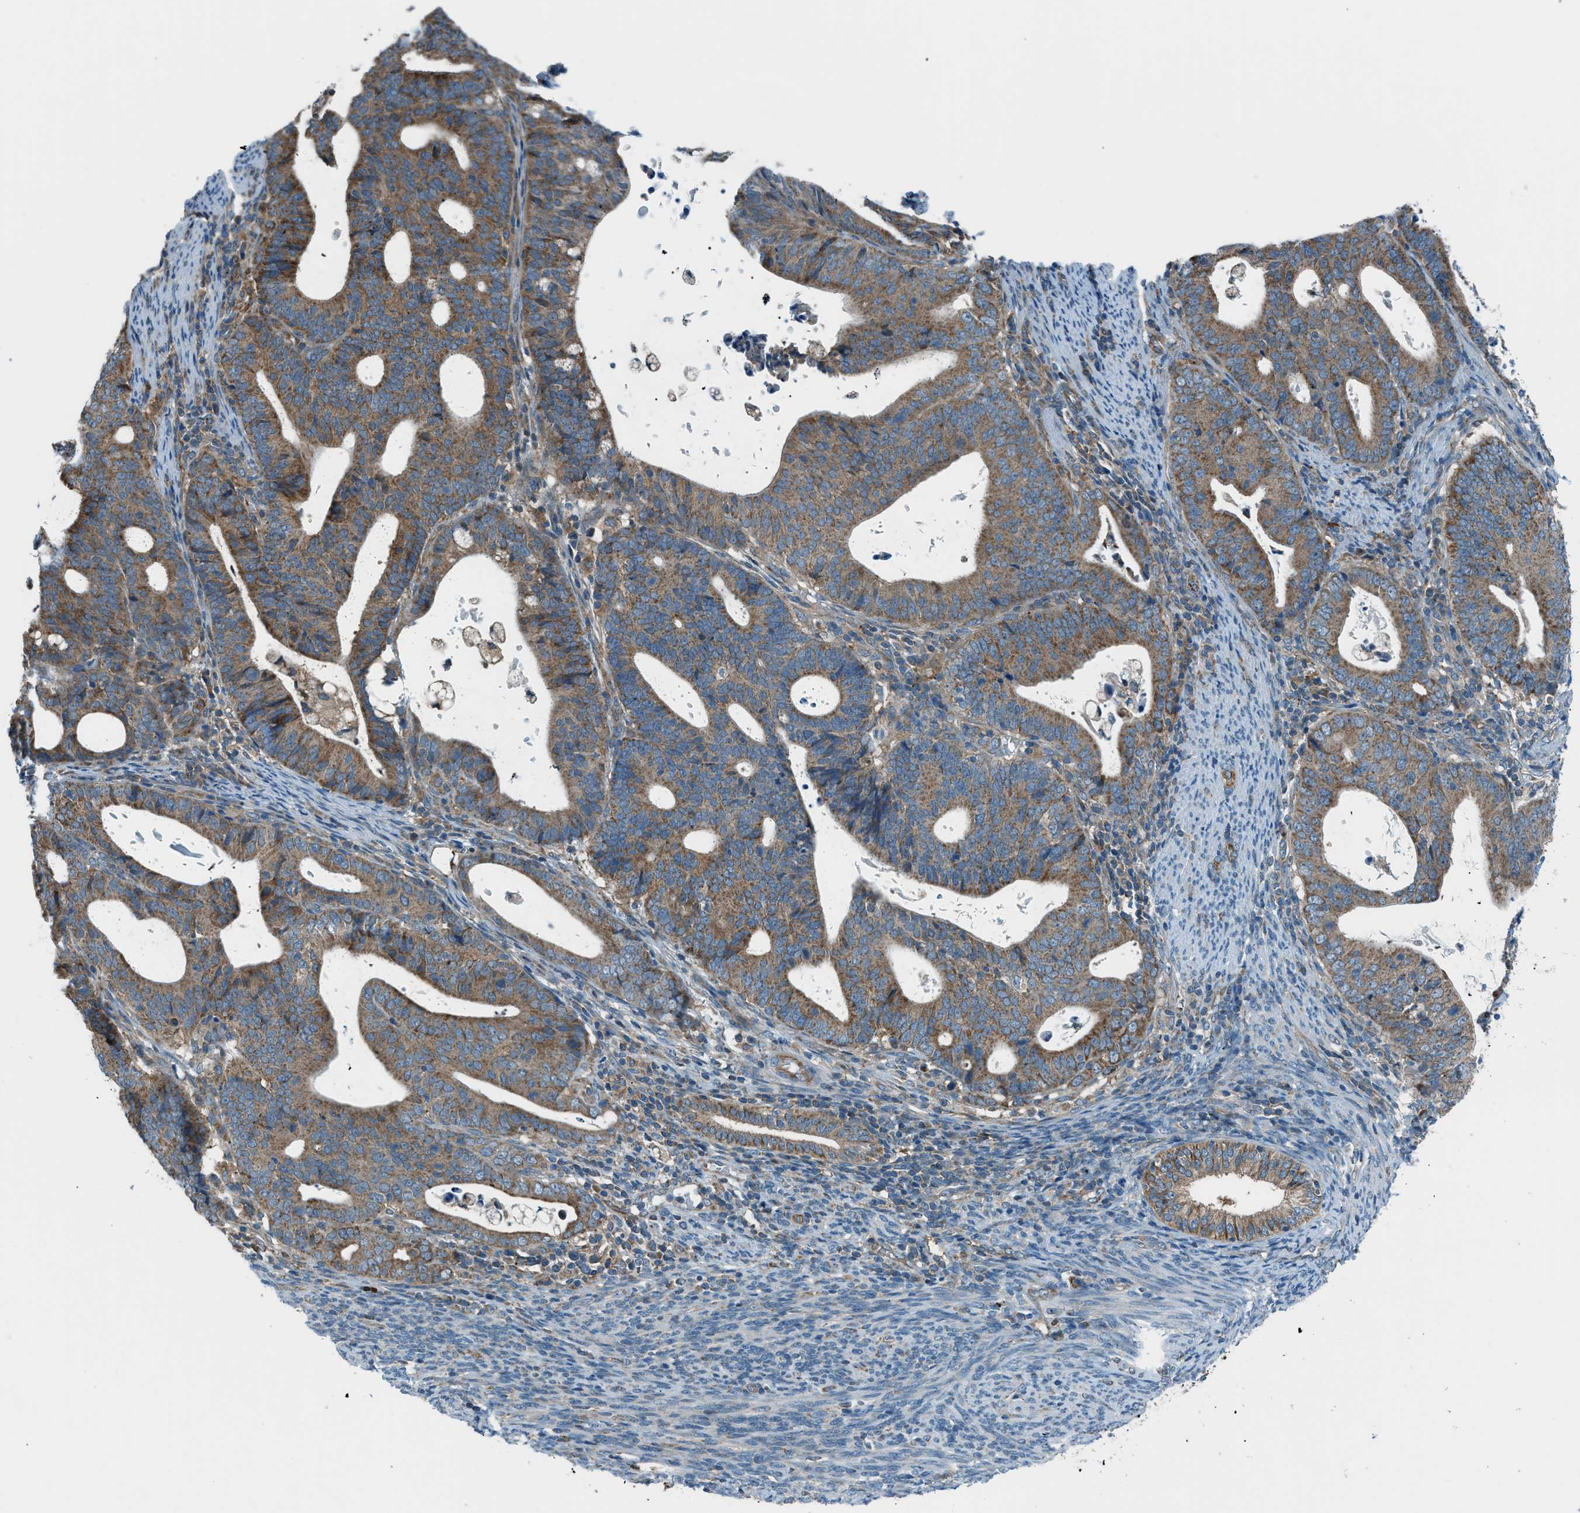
{"staining": {"intensity": "moderate", "quantity": ">75%", "location": "cytoplasmic/membranous"}, "tissue": "endometrial cancer", "cell_type": "Tumor cells", "image_type": "cancer", "snomed": [{"axis": "morphology", "description": "Adenocarcinoma, NOS"}, {"axis": "topography", "description": "Uterus"}], "caption": "High-power microscopy captured an IHC photomicrograph of endometrial cancer (adenocarcinoma), revealing moderate cytoplasmic/membranous positivity in about >75% of tumor cells.", "gene": "PIGG", "patient": {"sex": "female", "age": 83}}